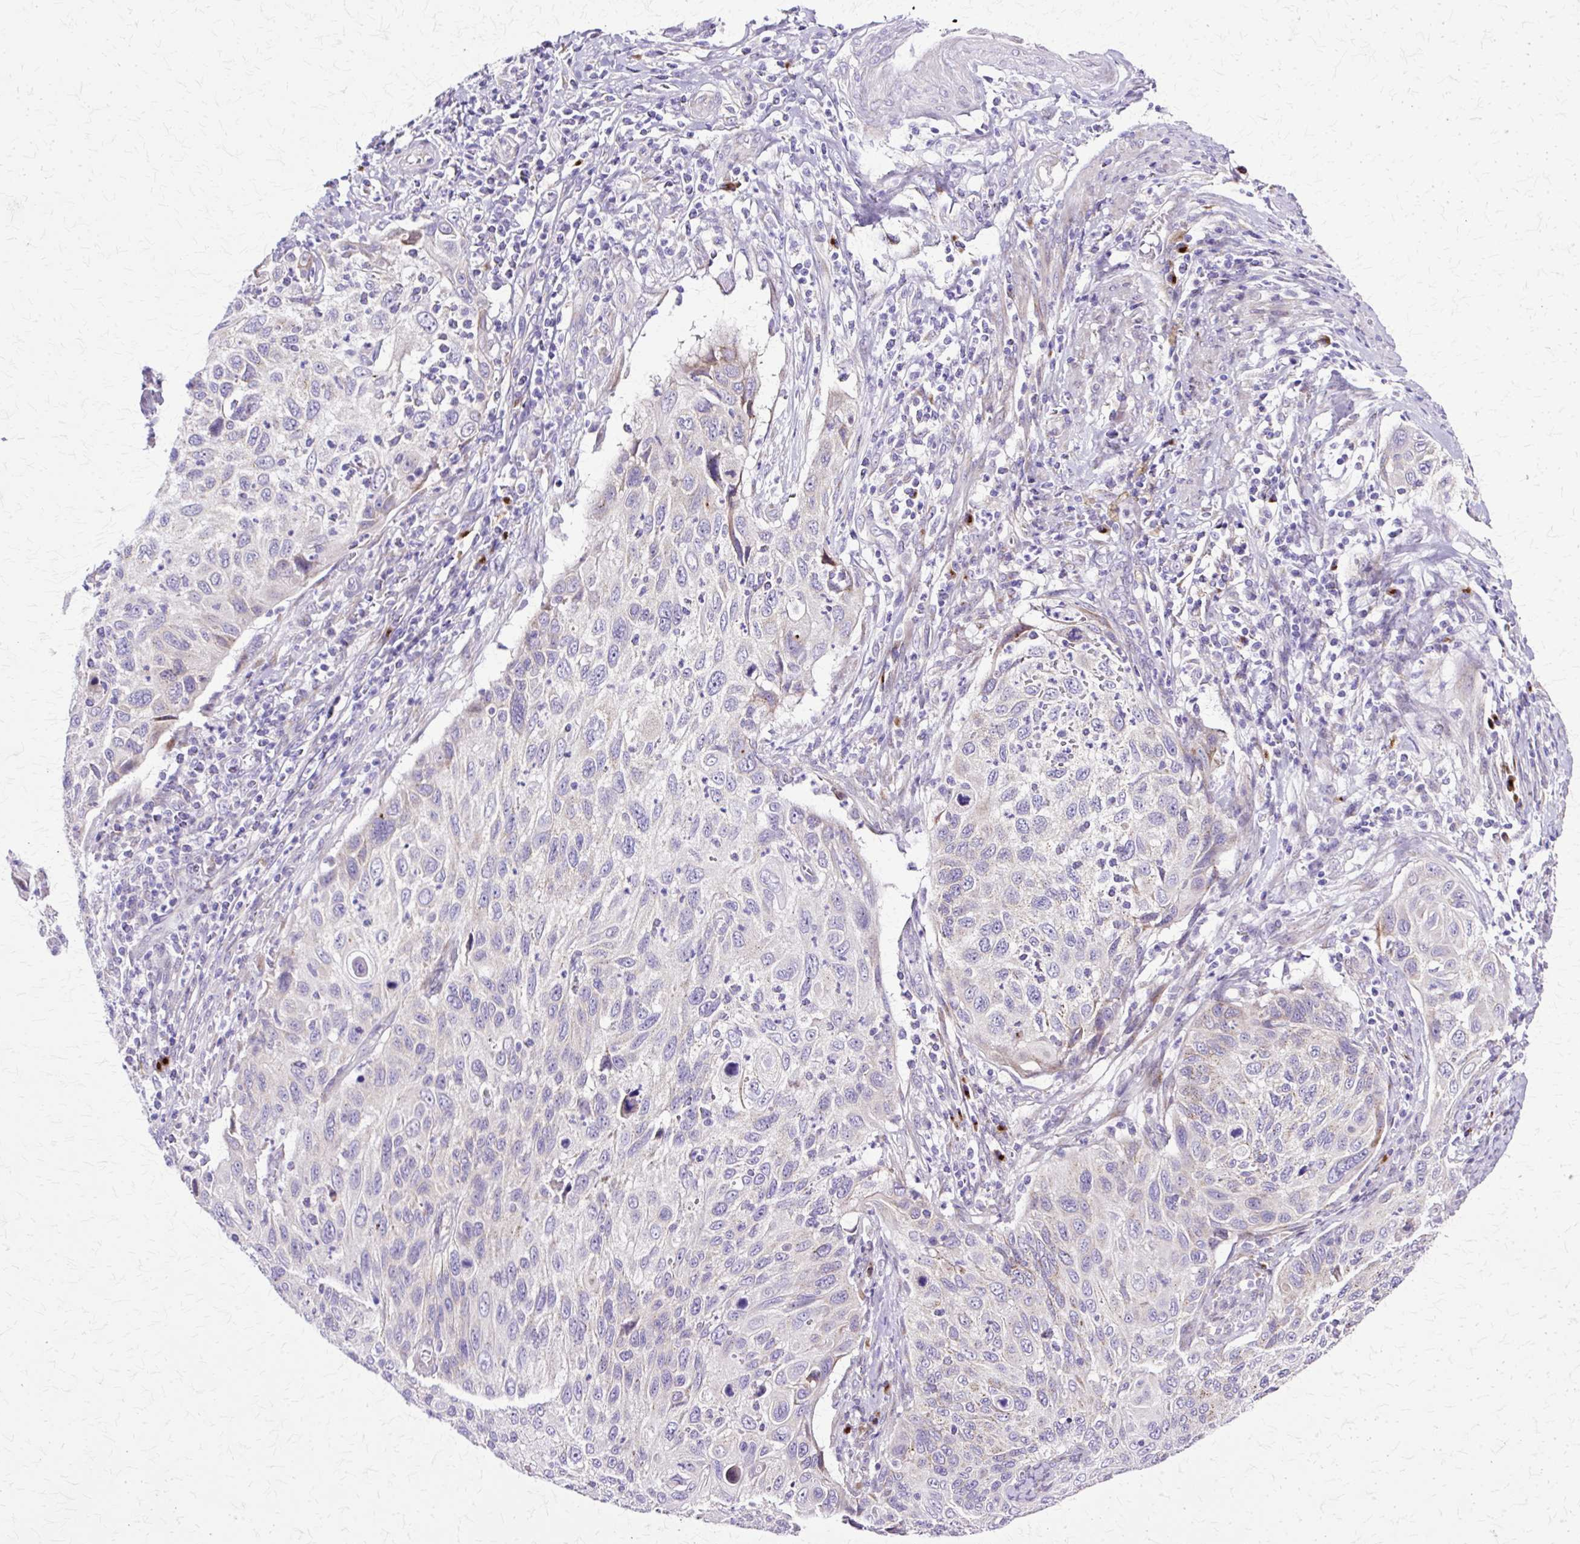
{"staining": {"intensity": "negative", "quantity": "none", "location": "none"}, "tissue": "cervical cancer", "cell_type": "Tumor cells", "image_type": "cancer", "snomed": [{"axis": "morphology", "description": "Squamous cell carcinoma, NOS"}, {"axis": "topography", "description": "Cervix"}], "caption": "IHC micrograph of neoplastic tissue: cervical cancer (squamous cell carcinoma) stained with DAB (3,3'-diaminobenzidine) demonstrates no significant protein positivity in tumor cells.", "gene": "TBC1D3G", "patient": {"sex": "female", "age": 70}}